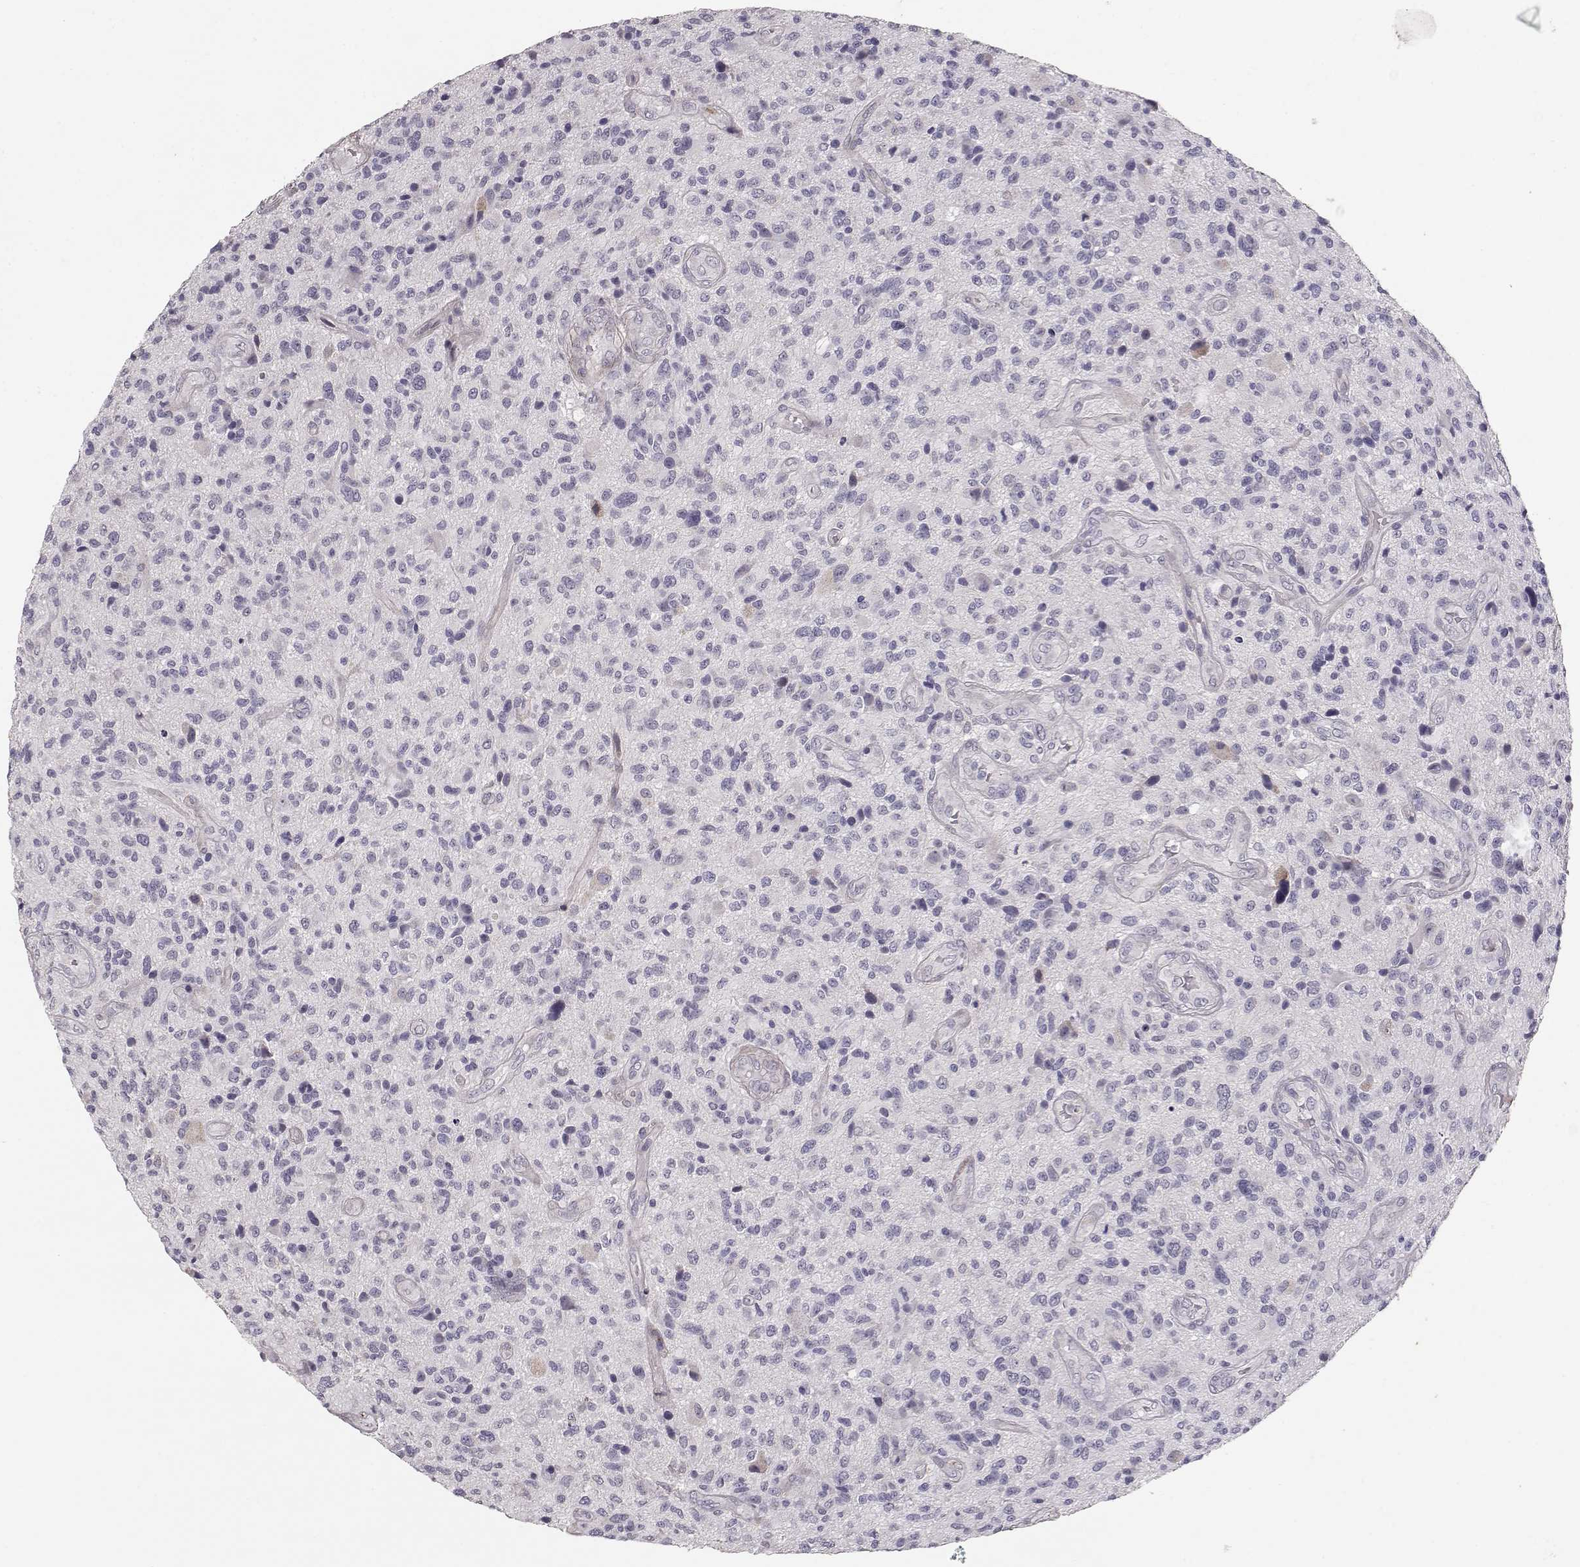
{"staining": {"intensity": "negative", "quantity": "none", "location": "none"}, "tissue": "glioma", "cell_type": "Tumor cells", "image_type": "cancer", "snomed": [{"axis": "morphology", "description": "Glioma, malignant, High grade"}, {"axis": "topography", "description": "Brain"}], "caption": "DAB (3,3'-diaminobenzidine) immunohistochemical staining of glioma exhibits no significant positivity in tumor cells.", "gene": "LAMA5", "patient": {"sex": "male", "age": 47}}